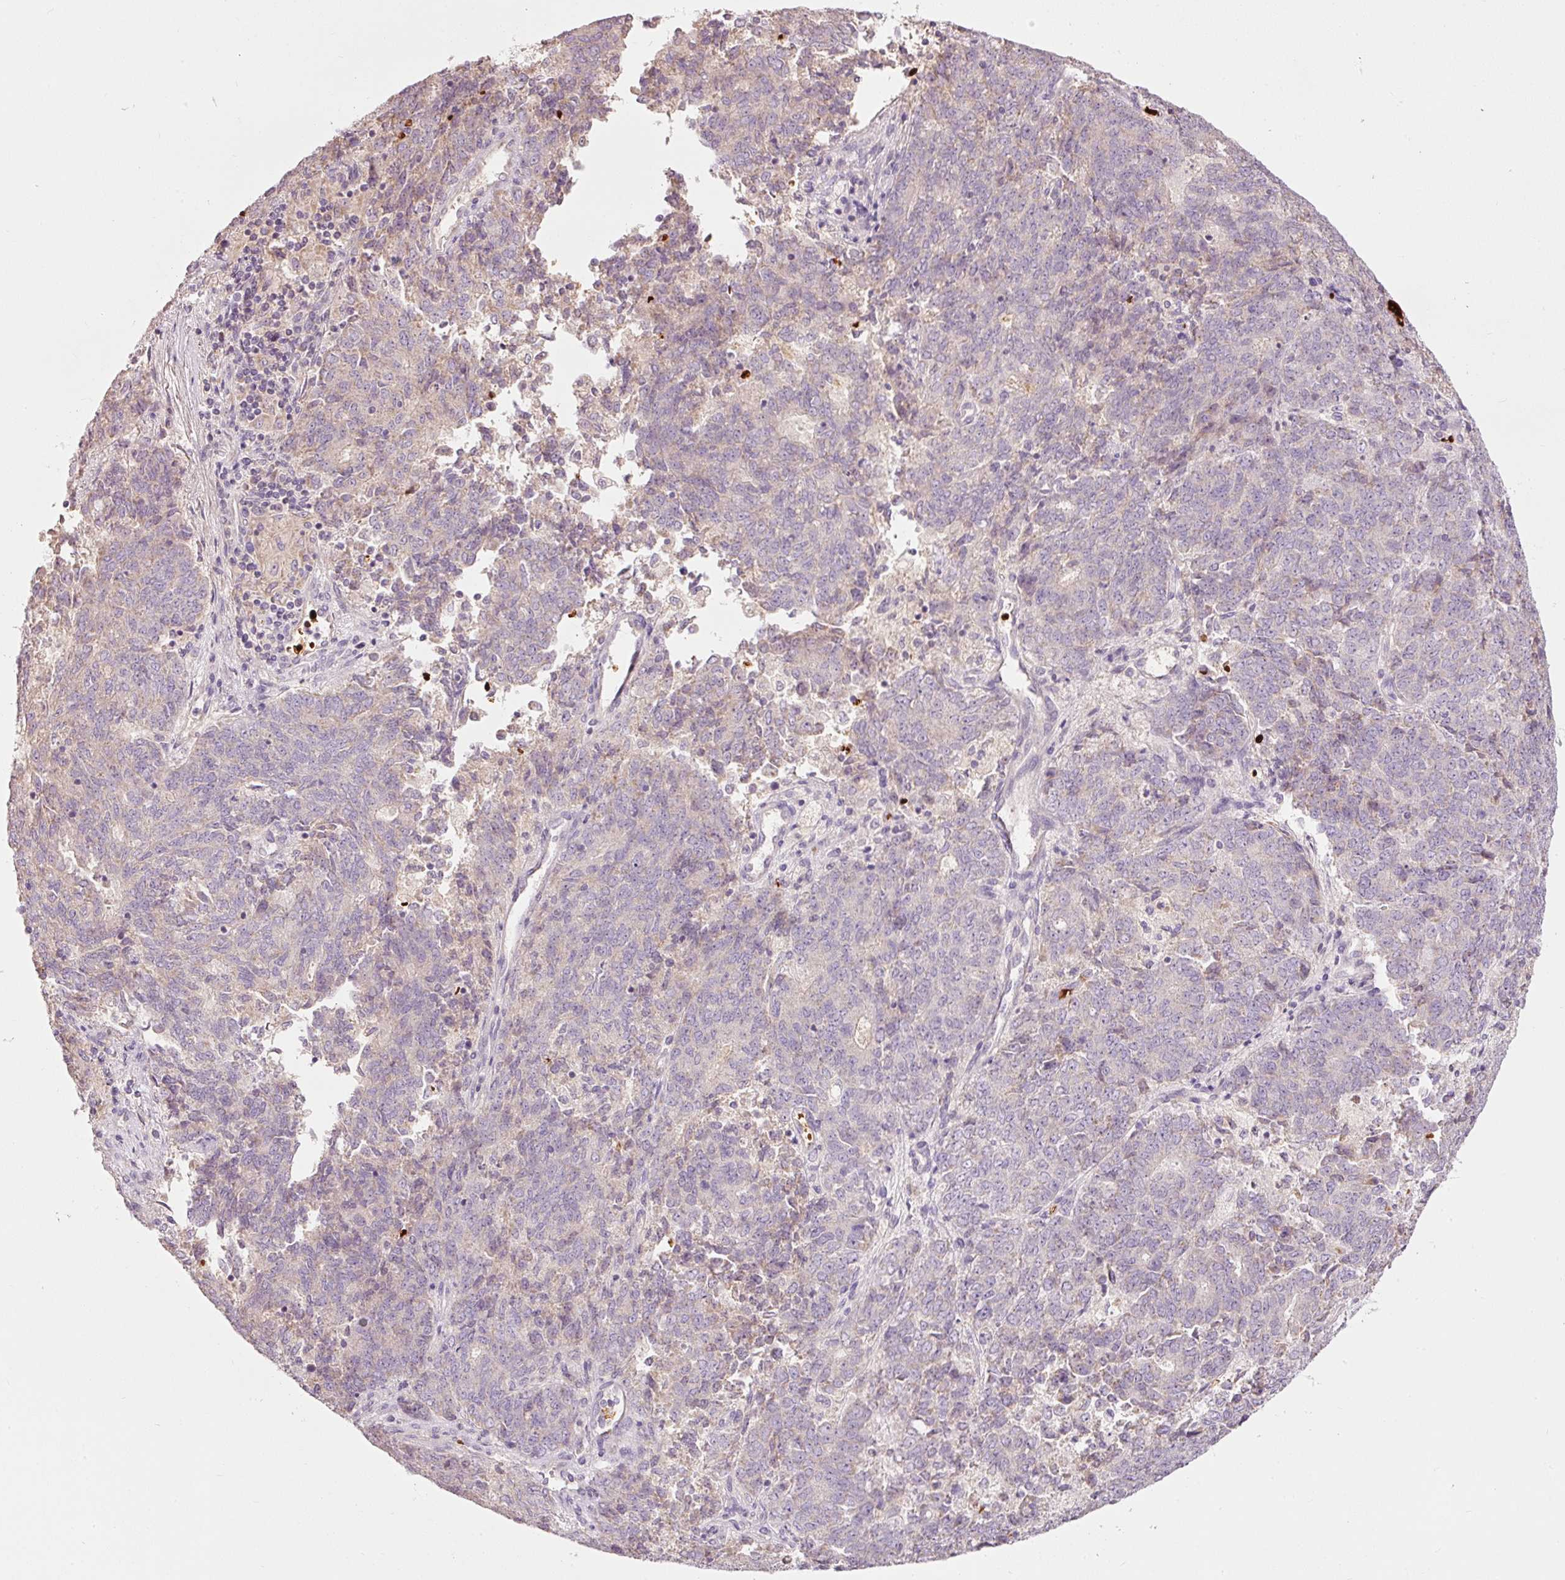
{"staining": {"intensity": "weak", "quantity": "<25%", "location": "cytoplasmic/membranous"}, "tissue": "endometrial cancer", "cell_type": "Tumor cells", "image_type": "cancer", "snomed": [{"axis": "morphology", "description": "Adenocarcinoma, NOS"}, {"axis": "topography", "description": "Endometrium"}], "caption": "Protein analysis of endometrial cancer (adenocarcinoma) demonstrates no significant expression in tumor cells.", "gene": "LDHAL6B", "patient": {"sex": "female", "age": 80}}